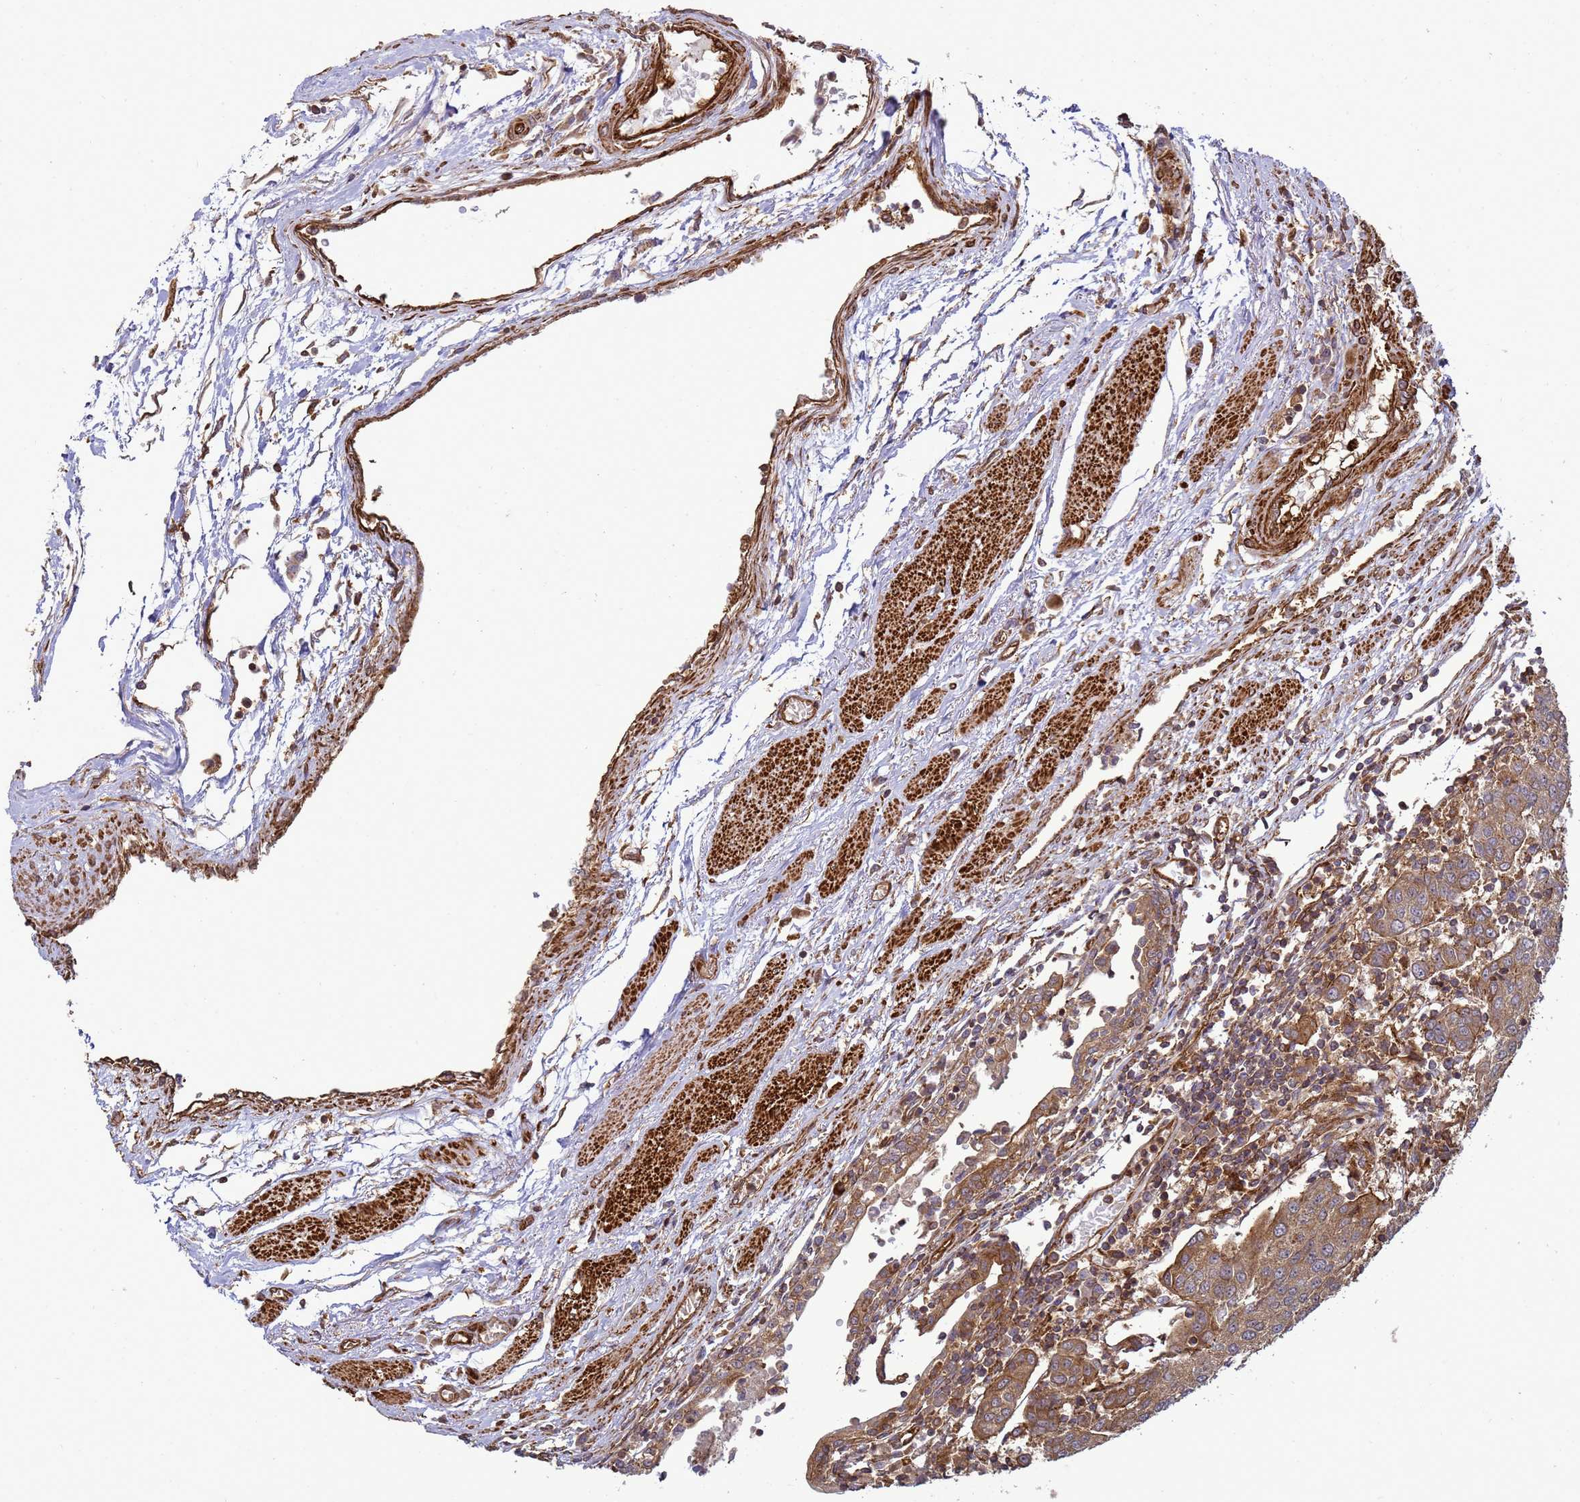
{"staining": {"intensity": "moderate", "quantity": ">75%", "location": "cytoplasmic/membranous"}, "tissue": "urothelial cancer", "cell_type": "Tumor cells", "image_type": "cancer", "snomed": [{"axis": "morphology", "description": "Urothelial carcinoma, High grade"}, {"axis": "topography", "description": "Urinary bladder"}], "caption": "Urothelial cancer stained for a protein (brown) exhibits moderate cytoplasmic/membranous positive expression in about >75% of tumor cells.", "gene": "CNOT1", "patient": {"sex": "female", "age": 85}}